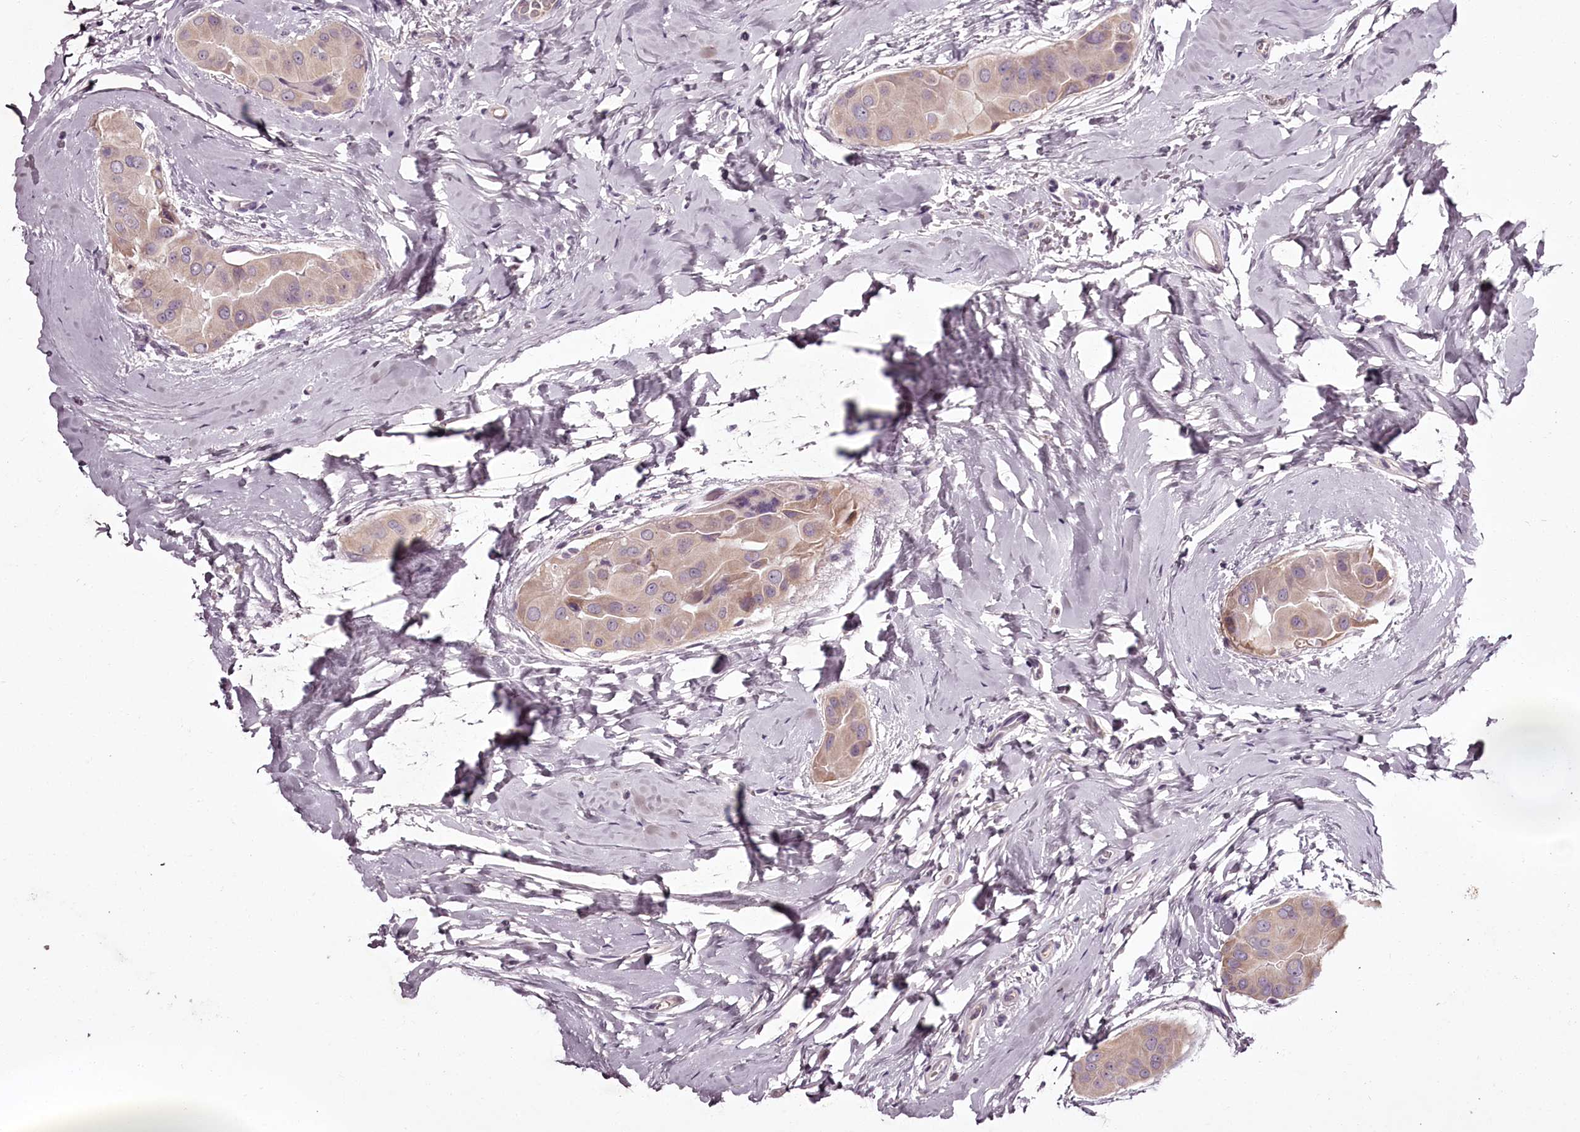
{"staining": {"intensity": "weak", "quantity": "25%-75%", "location": "cytoplasmic/membranous"}, "tissue": "thyroid cancer", "cell_type": "Tumor cells", "image_type": "cancer", "snomed": [{"axis": "morphology", "description": "Papillary adenocarcinoma, NOS"}, {"axis": "topography", "description": "Thyroid gland"}], "caption": "About 25%-75% of tumor cells in thyroid cancer (papillary adenocarcinoma) display weak cytoplasmic/membranous protein positivity as visualized by brown immunohistochemical staining.", "gene": "RBMXL2", "patient": {"sex": "male", "age": 33}}